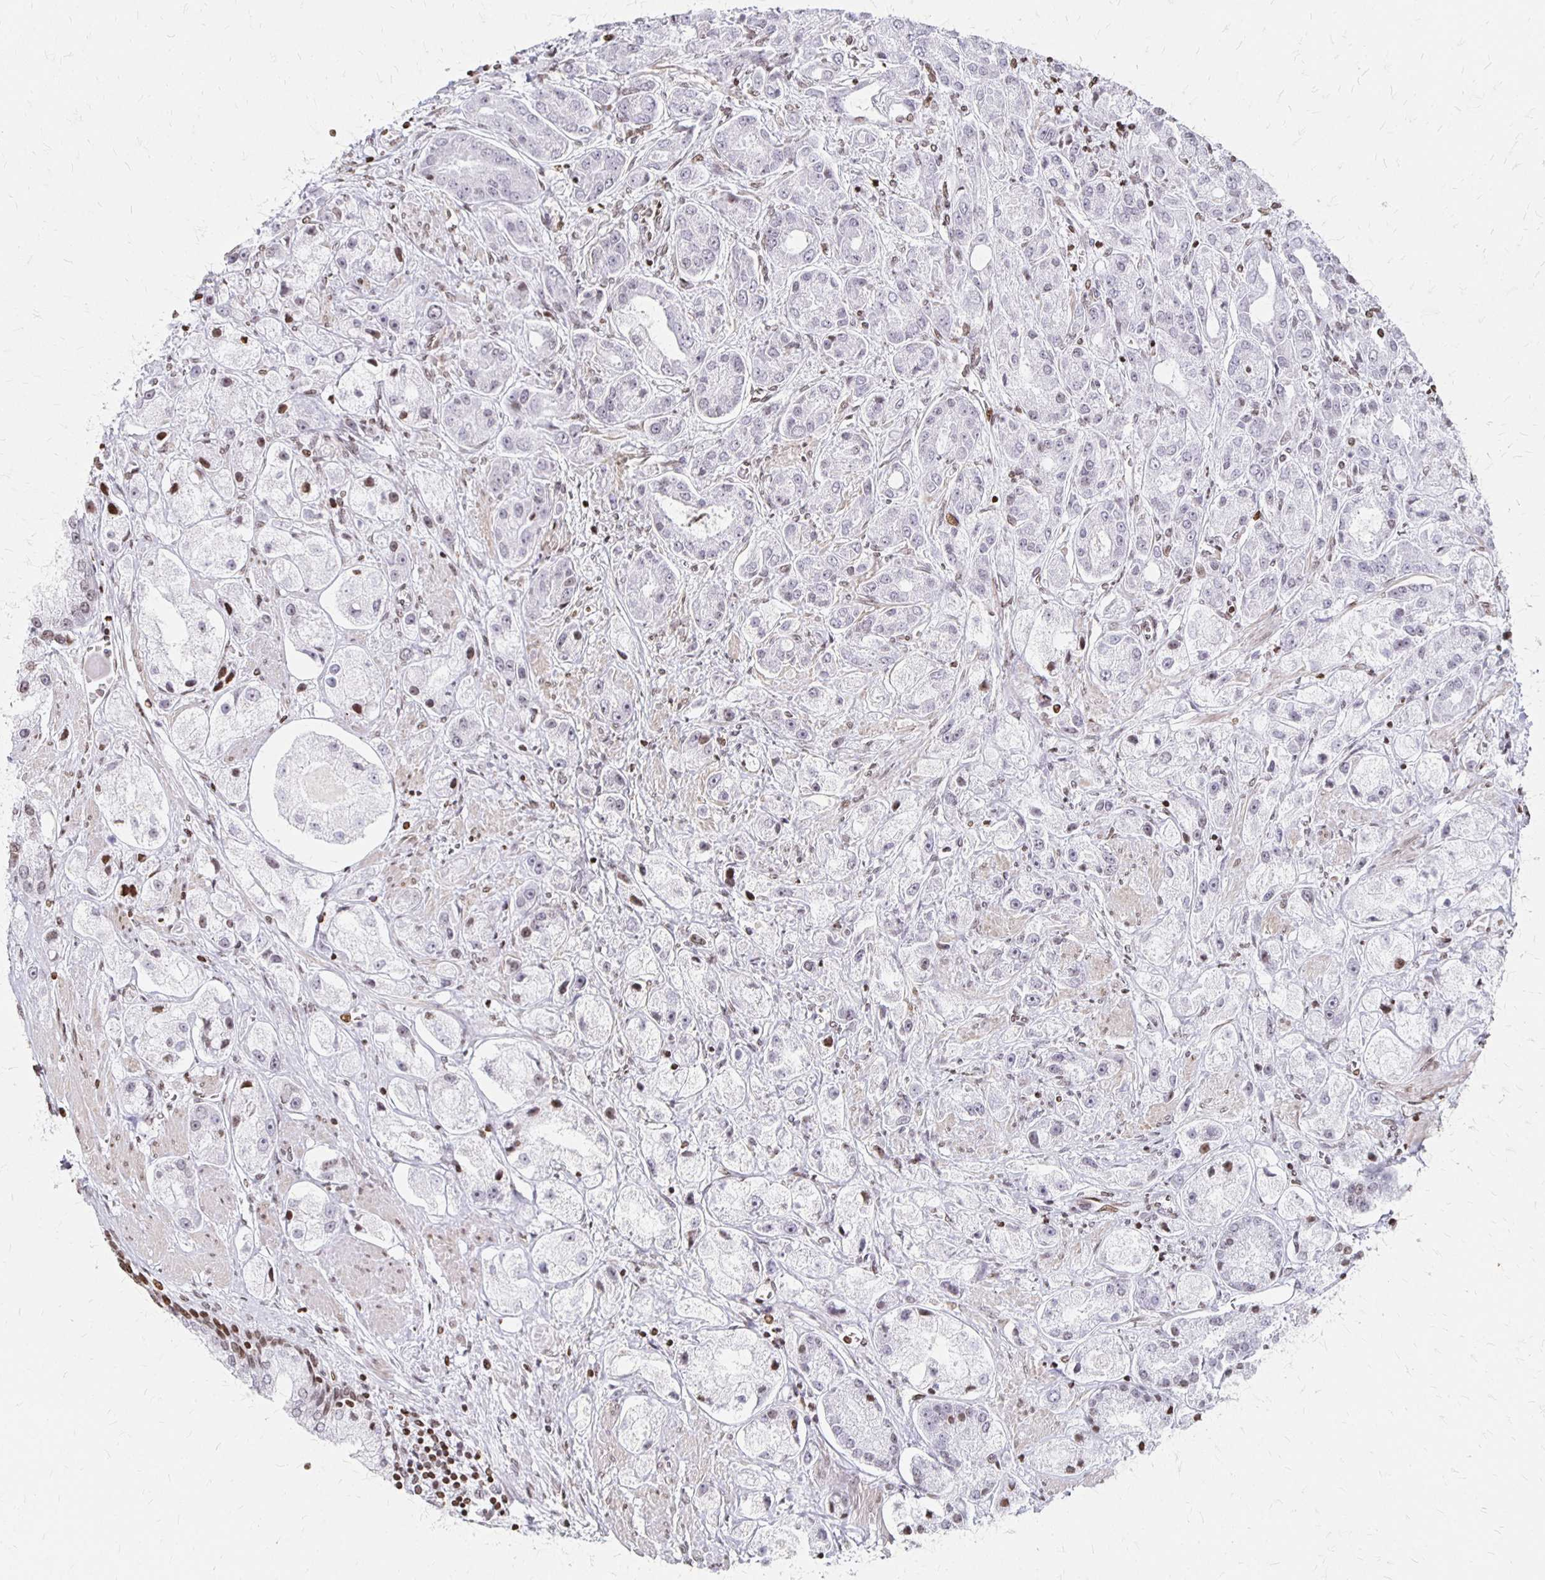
{"staining": {"intensity": "negative", "quantity": "none", "location": "none"}, "tissue": "prostate cancer", "cell_type": "Tumor cells", "image_type": "cancer", "snomed": [{"axis": "morphology", "description": "Adenocarcinoma, High grade"}, {"axis": "topography", "description": "Prostate"}], "caption": "This is a image of immunohistochemistry staining of adenocarcinoma (high-grade) (prostate), which shows no staining in tumor cells.", "gene": "ZNF280C", "patient": {"sex": "male", "age": 67}}